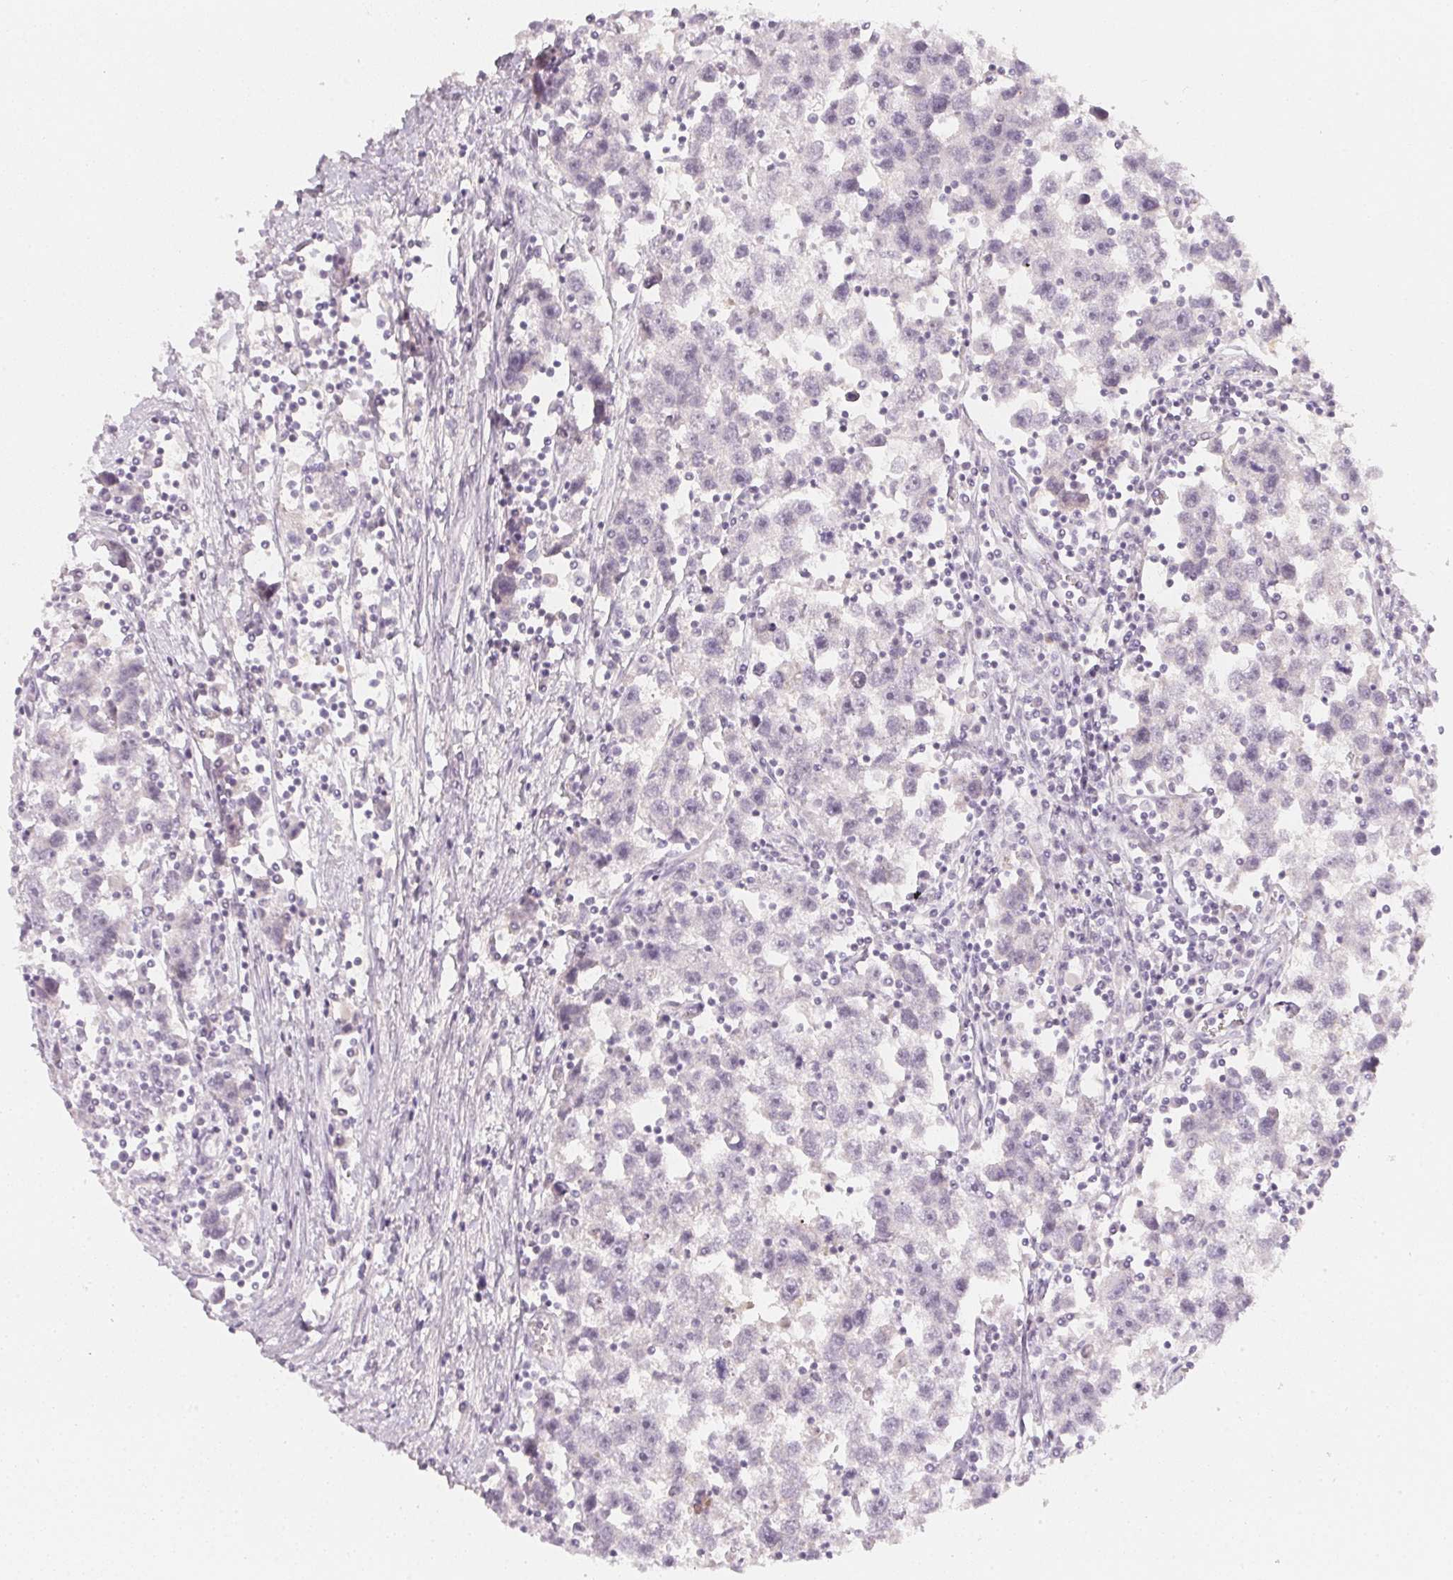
{"staining": {"intensity": "negative", "quantity": "none", "location": "none"}, "tissue": "testis cancer", "cell_type": "Tumor cells", "image_type": "cancer", "snomed": [{"axis": "morphology", "description": "Seminoma, NOS"}, {"axis": "topography", "description": "Testis"}], "caption": "Tumor cells are negative for brown protein staining in seminoma (testis).", "gene": "CFAP276", "patient": {"sex": "male", "age": 30}}